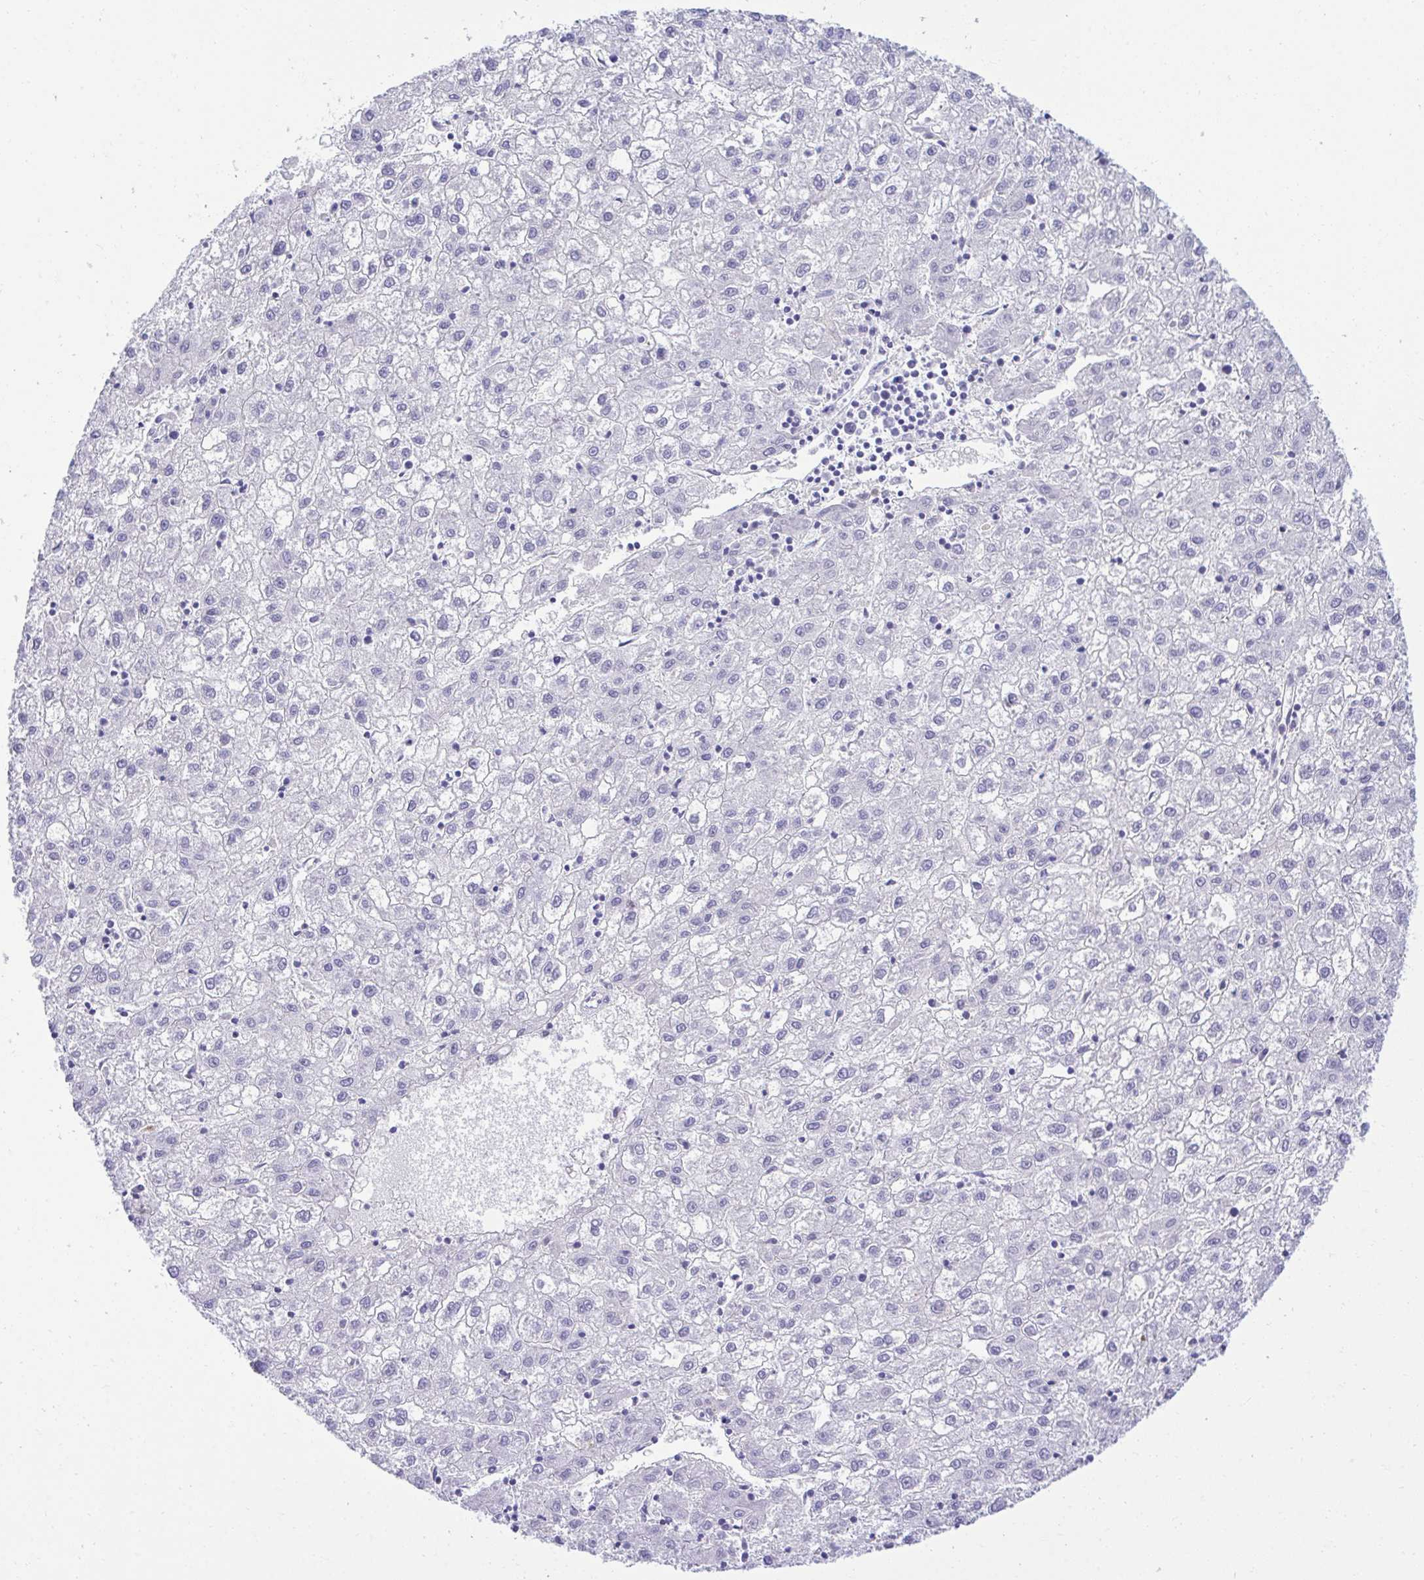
{"staining": {"intensity": "negative", "quantity": "none", "location": "none"}, "tissue": "liver cancer", "cell_type": "Tumor cells", "image_type": "cancer", "snomed": [{"axis": "morphology", "description": "Carcinoma, Hepatocellular, NOS"}, {"axis": "topography", "description": "Liver"}], "caption": "Immunohistochemical staining of liver cancer exhibits no significant staining in tumor cells. (DAB (3,3'-diaminobenzidine) immunohistochemistry (IHC) visualized using brightfield microscopy, high magnification).", "gene": "PLEKHH1", "patient": {"sex": "male", "age": 72}}